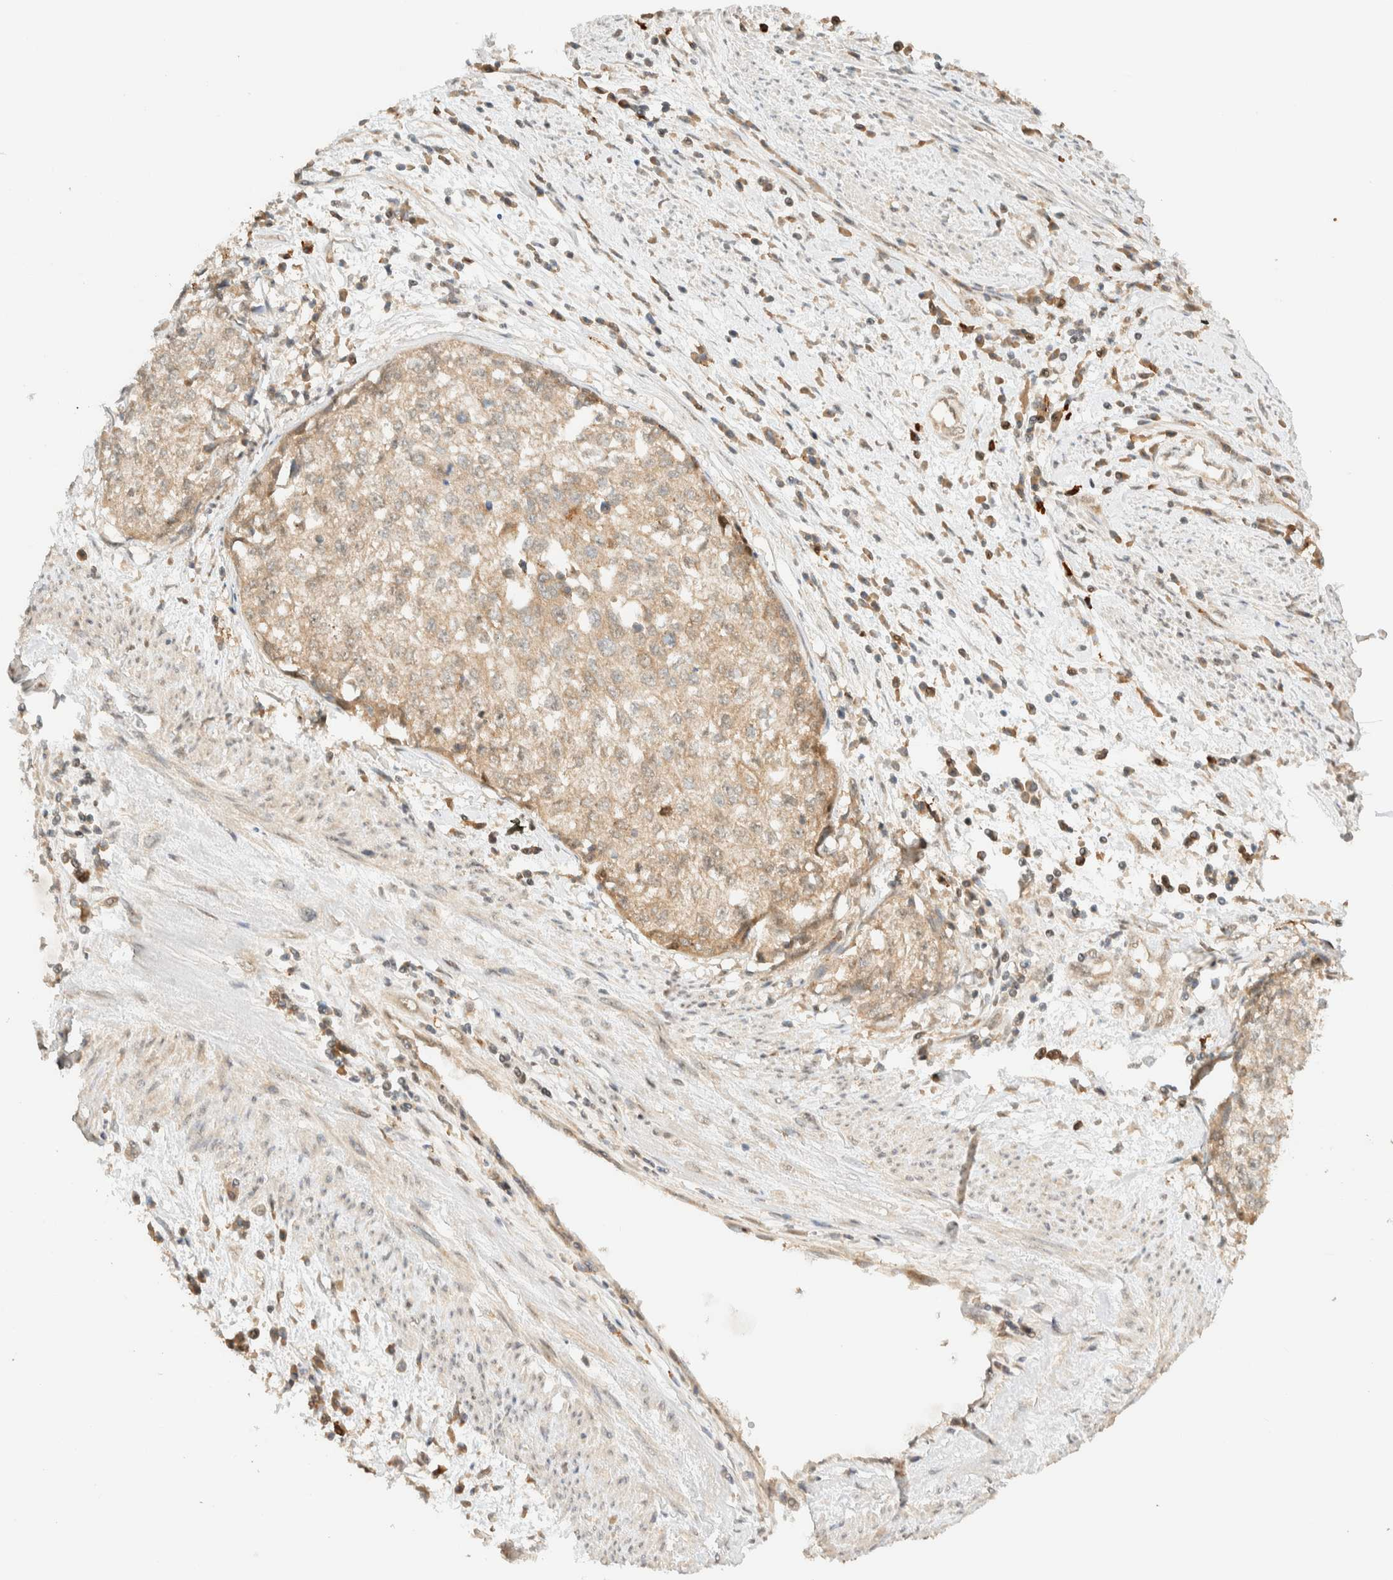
{"staining": {"intensity": "weak", "quantity": ">75%", "location": "cytoplasmic/membranous"}, "tissue": "cervical cancer", "cell_type": "Tumor cells", "image_type": "cancer", "snomed": [{"axis": "morphology", "description": "Squamous cell carcinoma, NOS"}, {"axis": "topography", "description": "Cervix"}], "caption": "This is a histology image of immunohistochemistry staining of squamous cell carcinoma (cervical), which shows weak staining in the cytoplasmic/membranous of tumor cells.", "gene": "ZBTB34", "patient": {"sex": "female", "age": 57}}